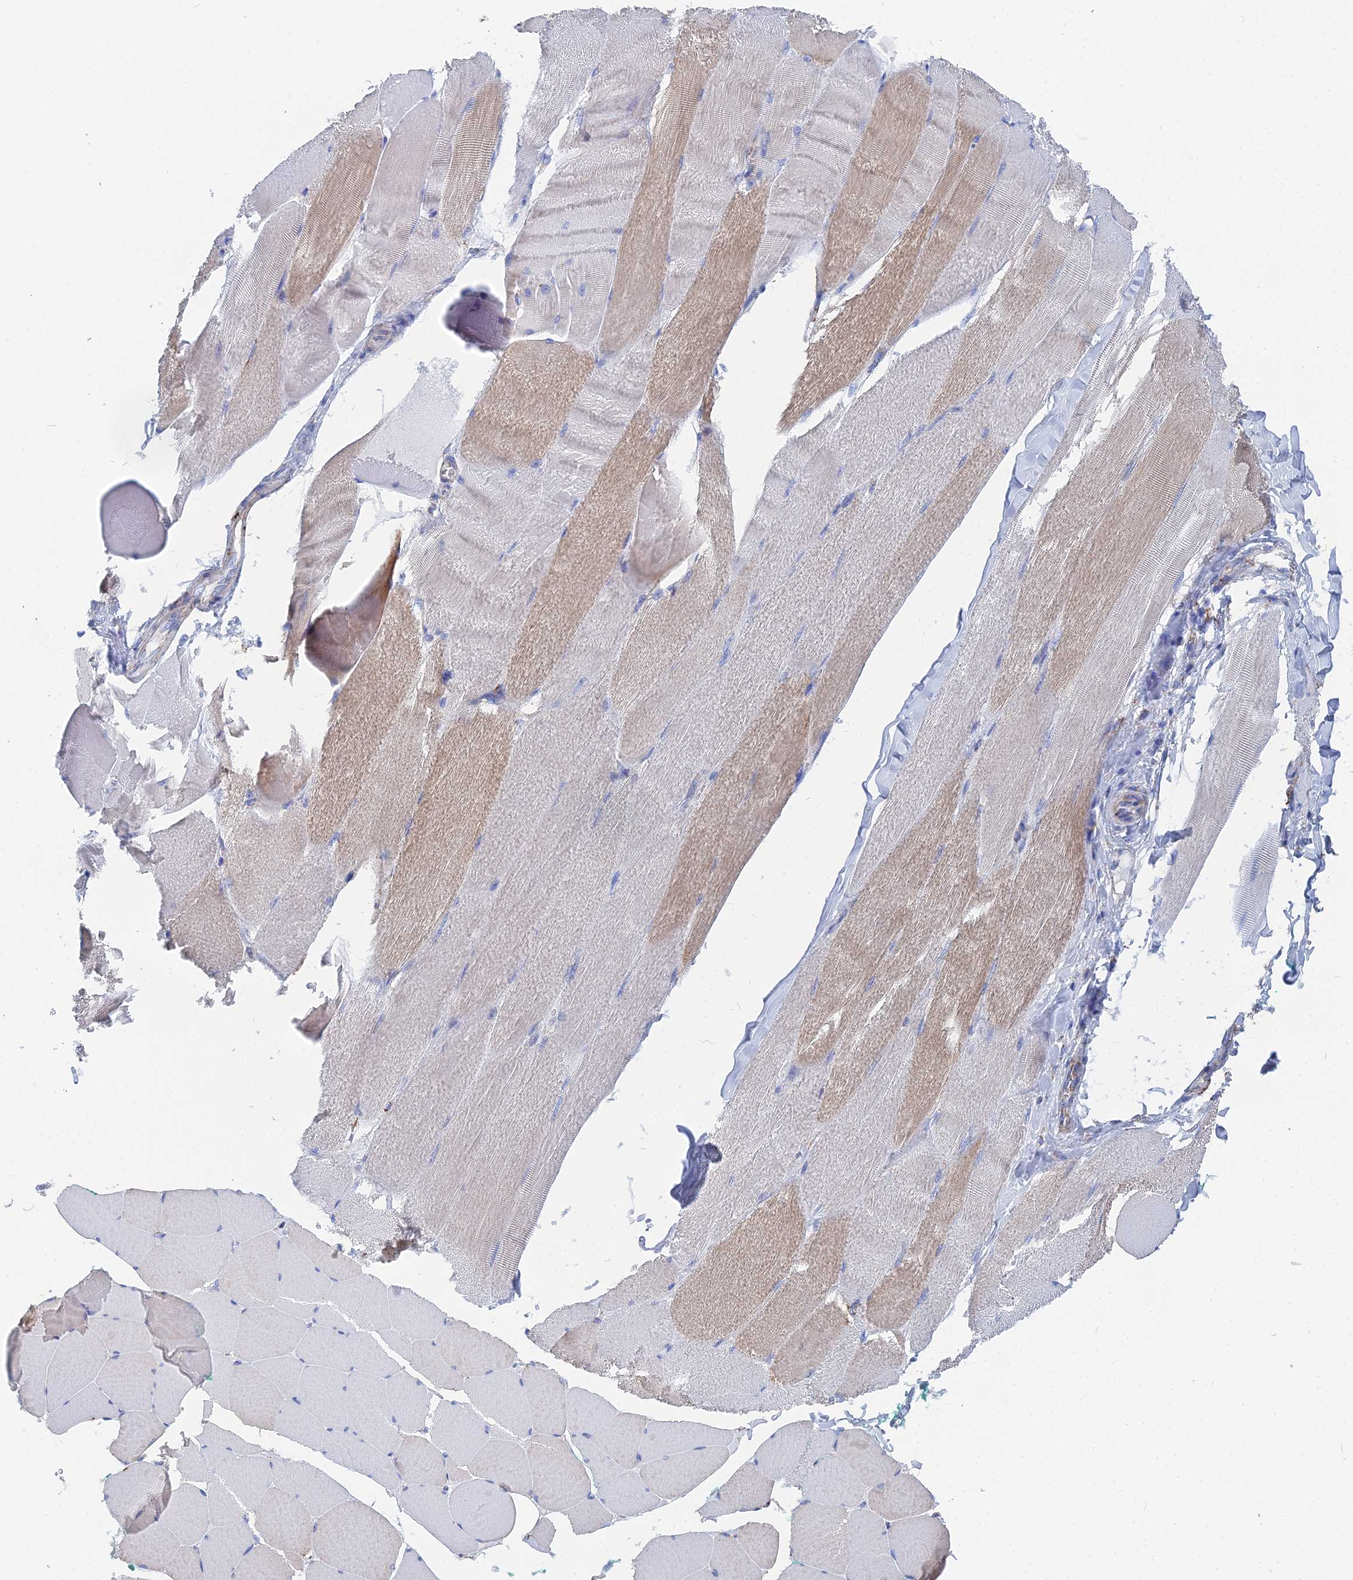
{"staining": {"intensity": "moderate", "quantity": "25%-75%", "location": "cytoplasmic/membranous"}, "tissue": "skeletal muscle", "cell_type": "Myocytes", "image_type": "normal", "snomed": [{"axis": "morphology", "description": "Normal tissue, NOS"}, {"axis": "morphology", "description": "Squamous cell carcinoma, NOS"}, {"axis": "topography", "description": "Skeletal muscle"}], "caption": "Immunohistochemistry (IHC) micrograph of normal human skeletal muscle stained for a protein (brown), which demonstrates medium levels of moderate cytoplasmic/membranous positivity in approximately 25%-75% of myocytes.", "gene": "IFT80", "patient": {"sex": "male", "age": 51}}